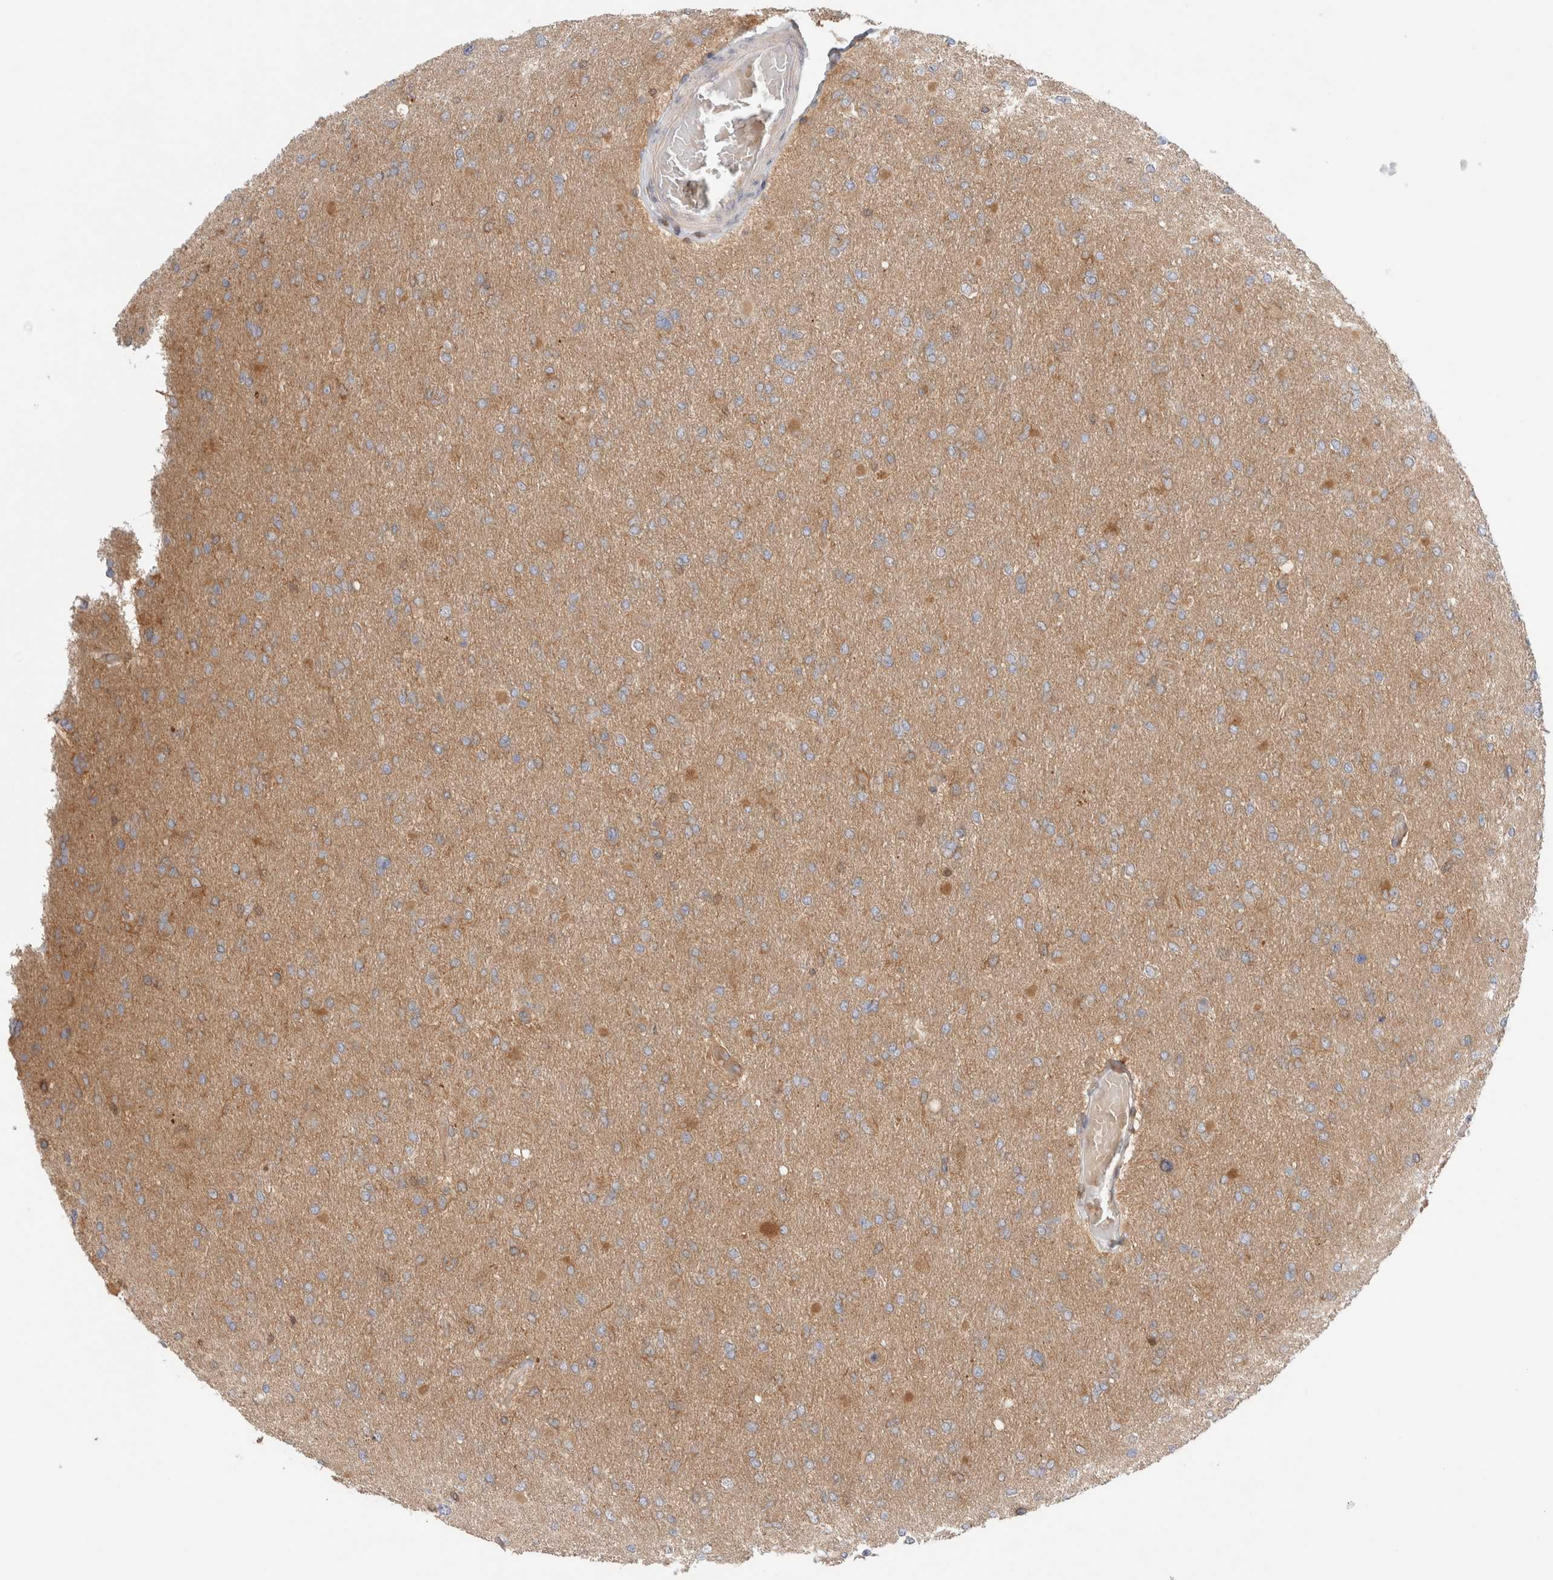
{"staining": {"intensity": "weak", "quantity": ">75%", "location": "cytoplasmic/membranous"}, "tissue": "glioma", "cell_type": "Tumor cells", "image_type": "cancer", "snomed": [{"axis": "morphology", "description": "Glioma, malignant, High grade"}, {"axis": "topography", "description": "Cerebral cortex"}], "caption": "The photomicrograph demonstrates a brown stain indicating the presence of a protein in the cytoplasmic/membranous of tumor cells in malignant glioma (high-grade).", "gene": "KLHL14", "patient": {"sex": "female", "age": 36}}